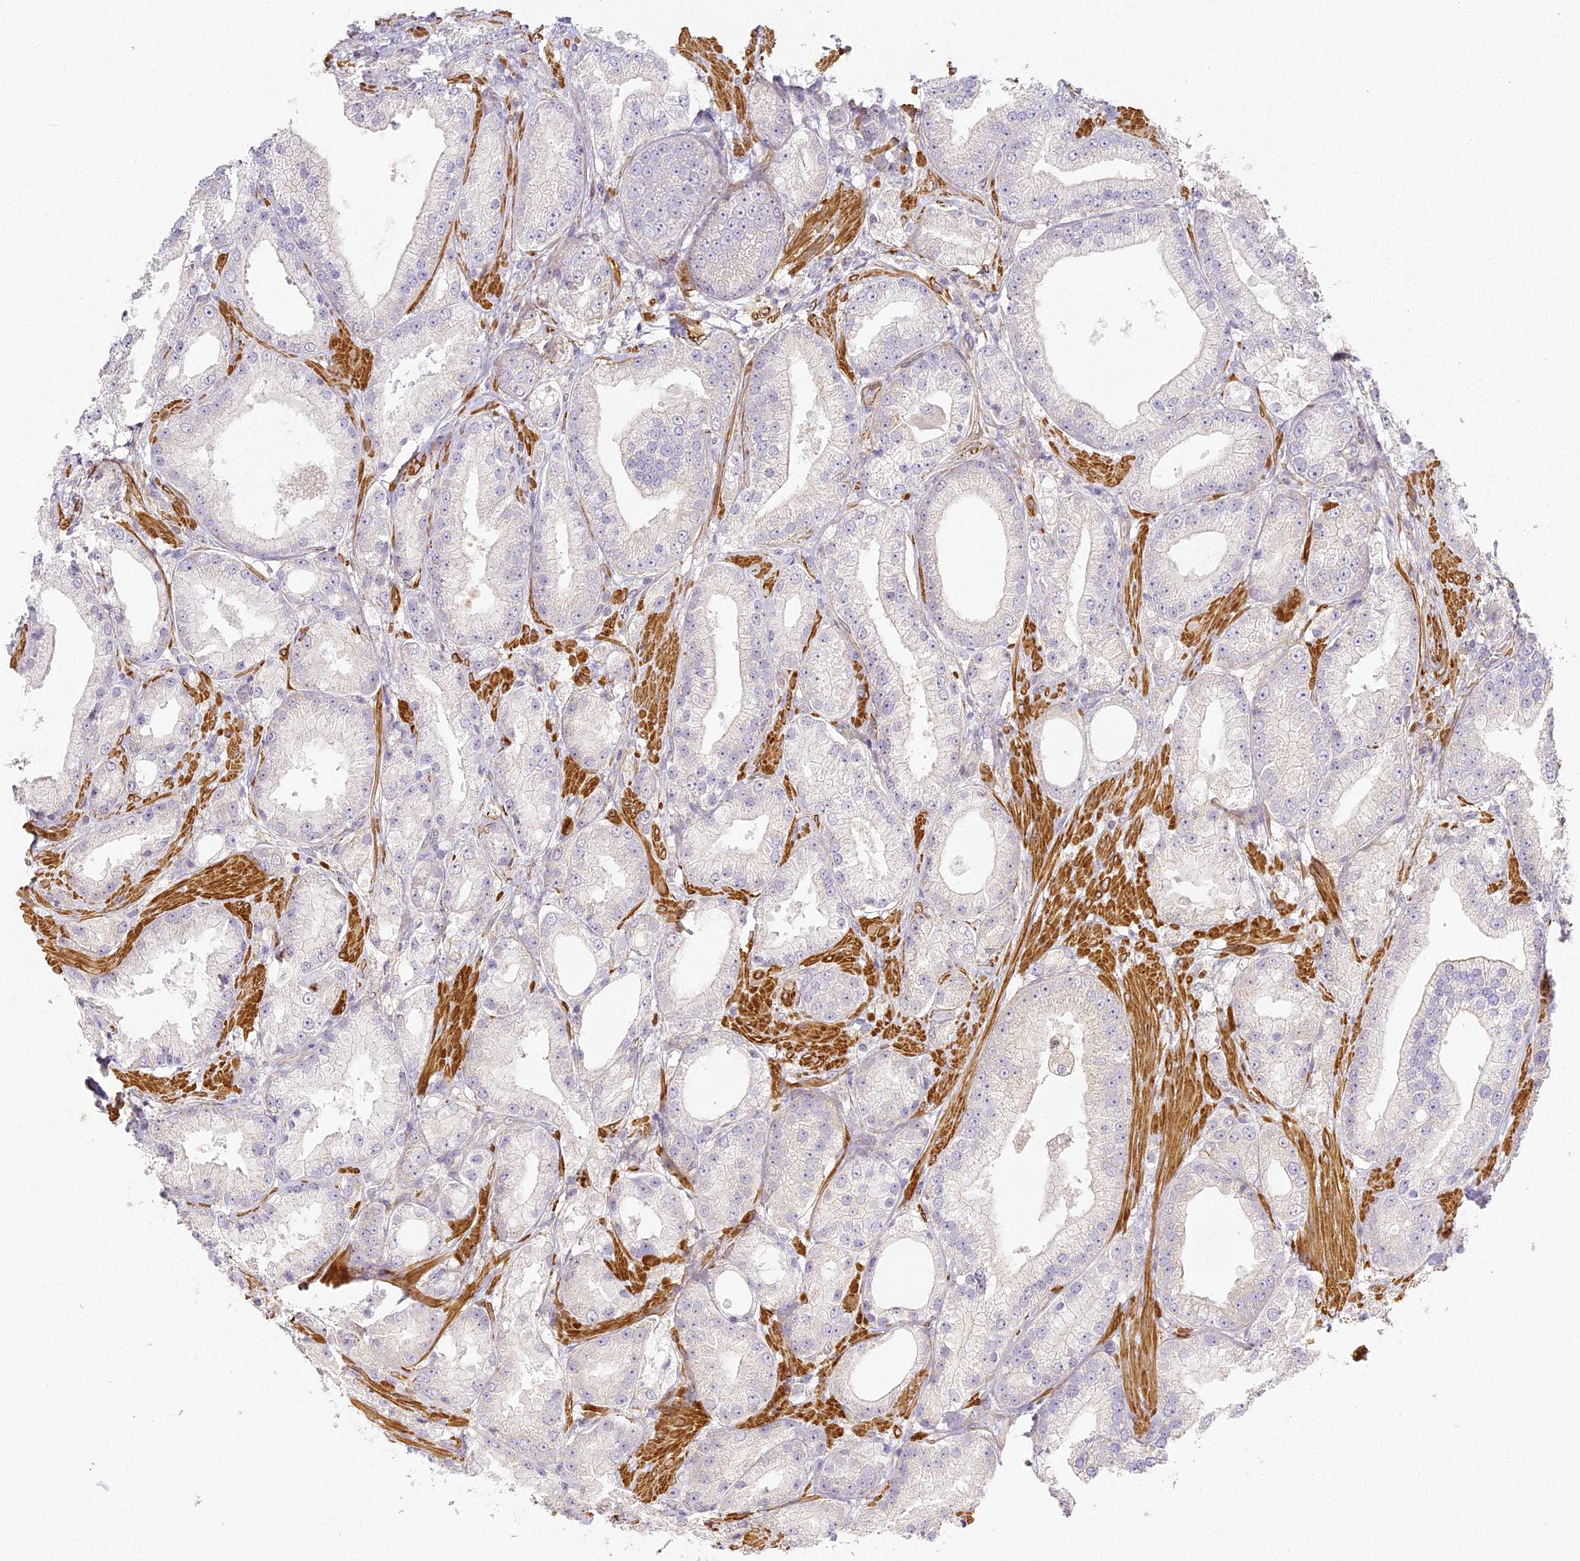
{"staining": {"intensity": "negative", "quantity": "none", "location": "none"}, "tissue": "prostate cancer", "cell_type": "Tumor cells", "image_type": "cancer", "snomed": [{"axis": "morphology", "description": "Adenocarcinoma, Low grade"}, {"axis": "topography", "description": "Prostate"}], "caption": "Tumor cells are negative for protein expression in human prostate cancer (low-grade adenocarcinoma).", "gene": "MED28", "patient": {"sex": "male", "age": 67}}